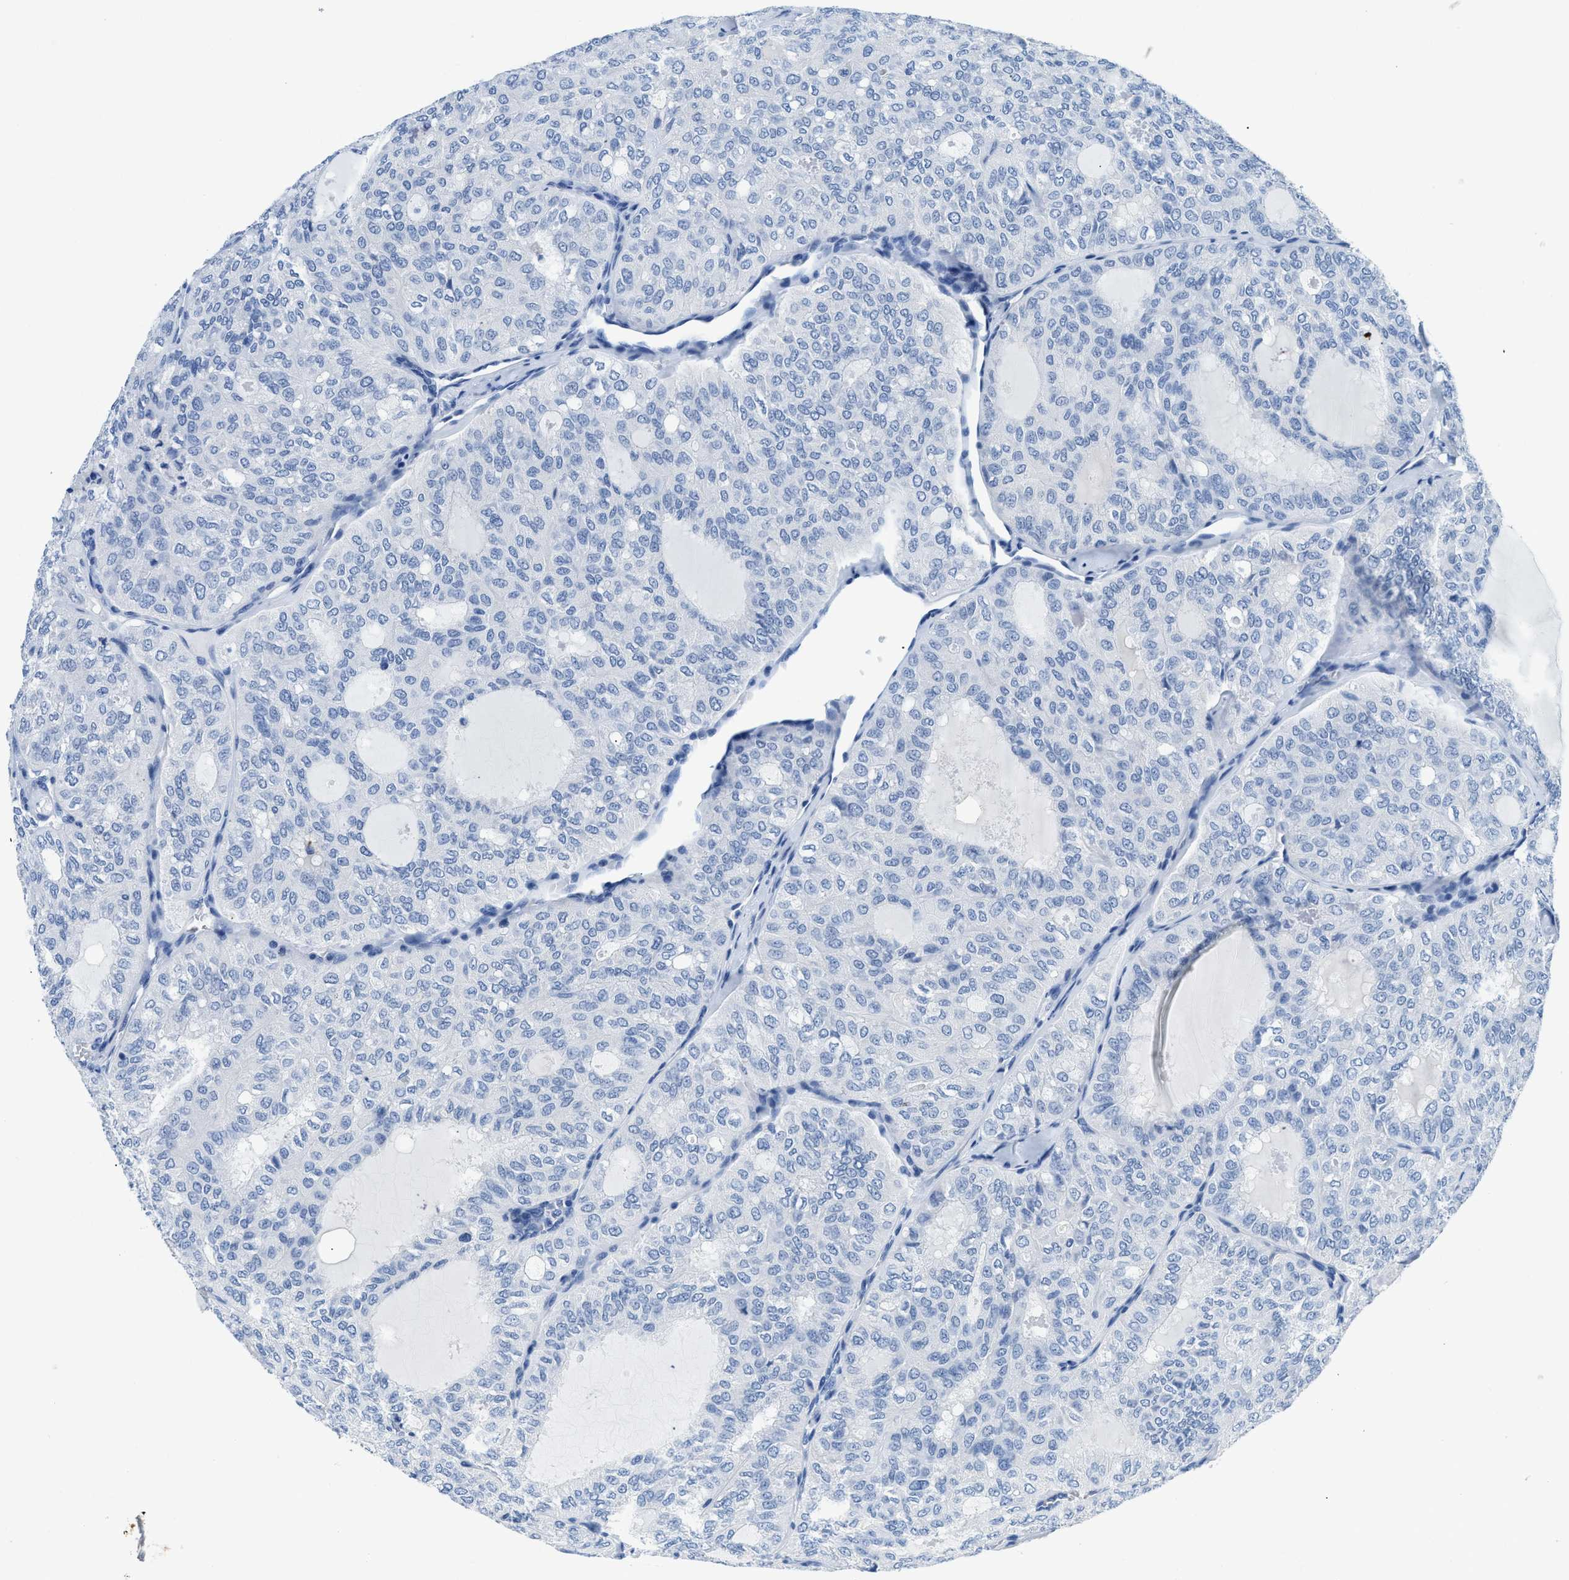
{"staining": {"intensity": "negative", "quantity": "none", "location": "none"}, "tissue": "thyroid cancer", "cell_type": "Tumor cells", "image_type": "cancer", "snomed": [{"axis": "morphology", "description": "Follicular adenoma carcinoma, NOS"}, {"axis": "topography", "description": "Thyroid gland"}], "caption": "High magnification brightfield microscopy of thyroid cancer stained with DAB (brown) and counterstained with hematoxylin (blue): tumor cells show no significant staining.", "gene": "NFATC2", "patient": {"sex": "male", "age": 75}}